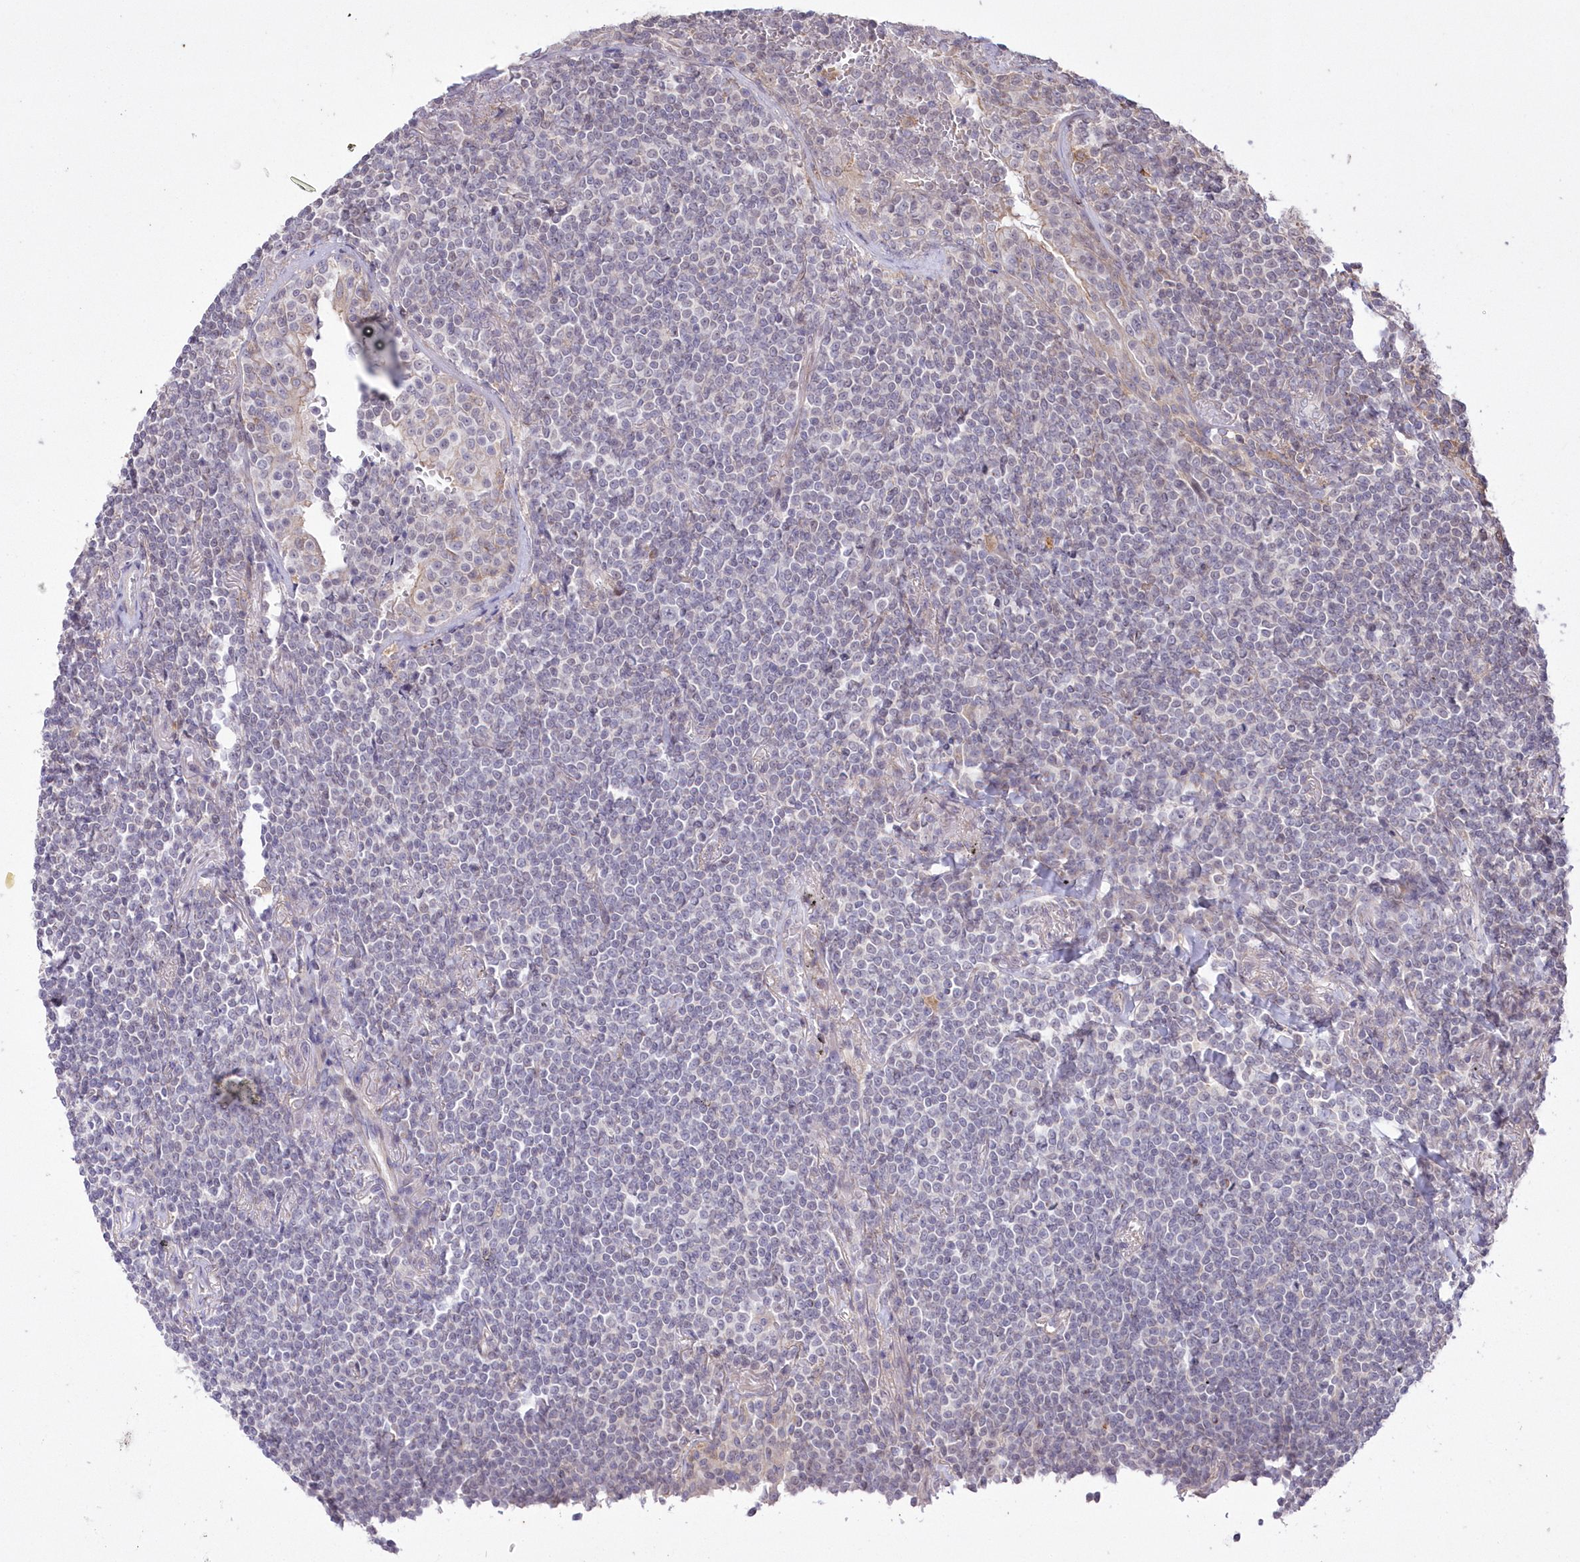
{"staining": {"intensity": "negative", "quantity": "none", "location": "none"}, "tissue": "lymphoma", "cell_type": "Tumor cells", "image_type": "cancer", "snomed": [{"axis": "morphology", "description": "Malignant lymphoma, non-Hodgkin's type, Low grade"}, {"axis": "topography", "description": "Lung"}], "caption": "Immunohistochemical staining of human low-grade malignant lymphoma, non-Hodgkin's type reveals no significant positivity in tumor cells.", "gene": "FAM241B", "patient": {"sex": "female", "age": 71}}